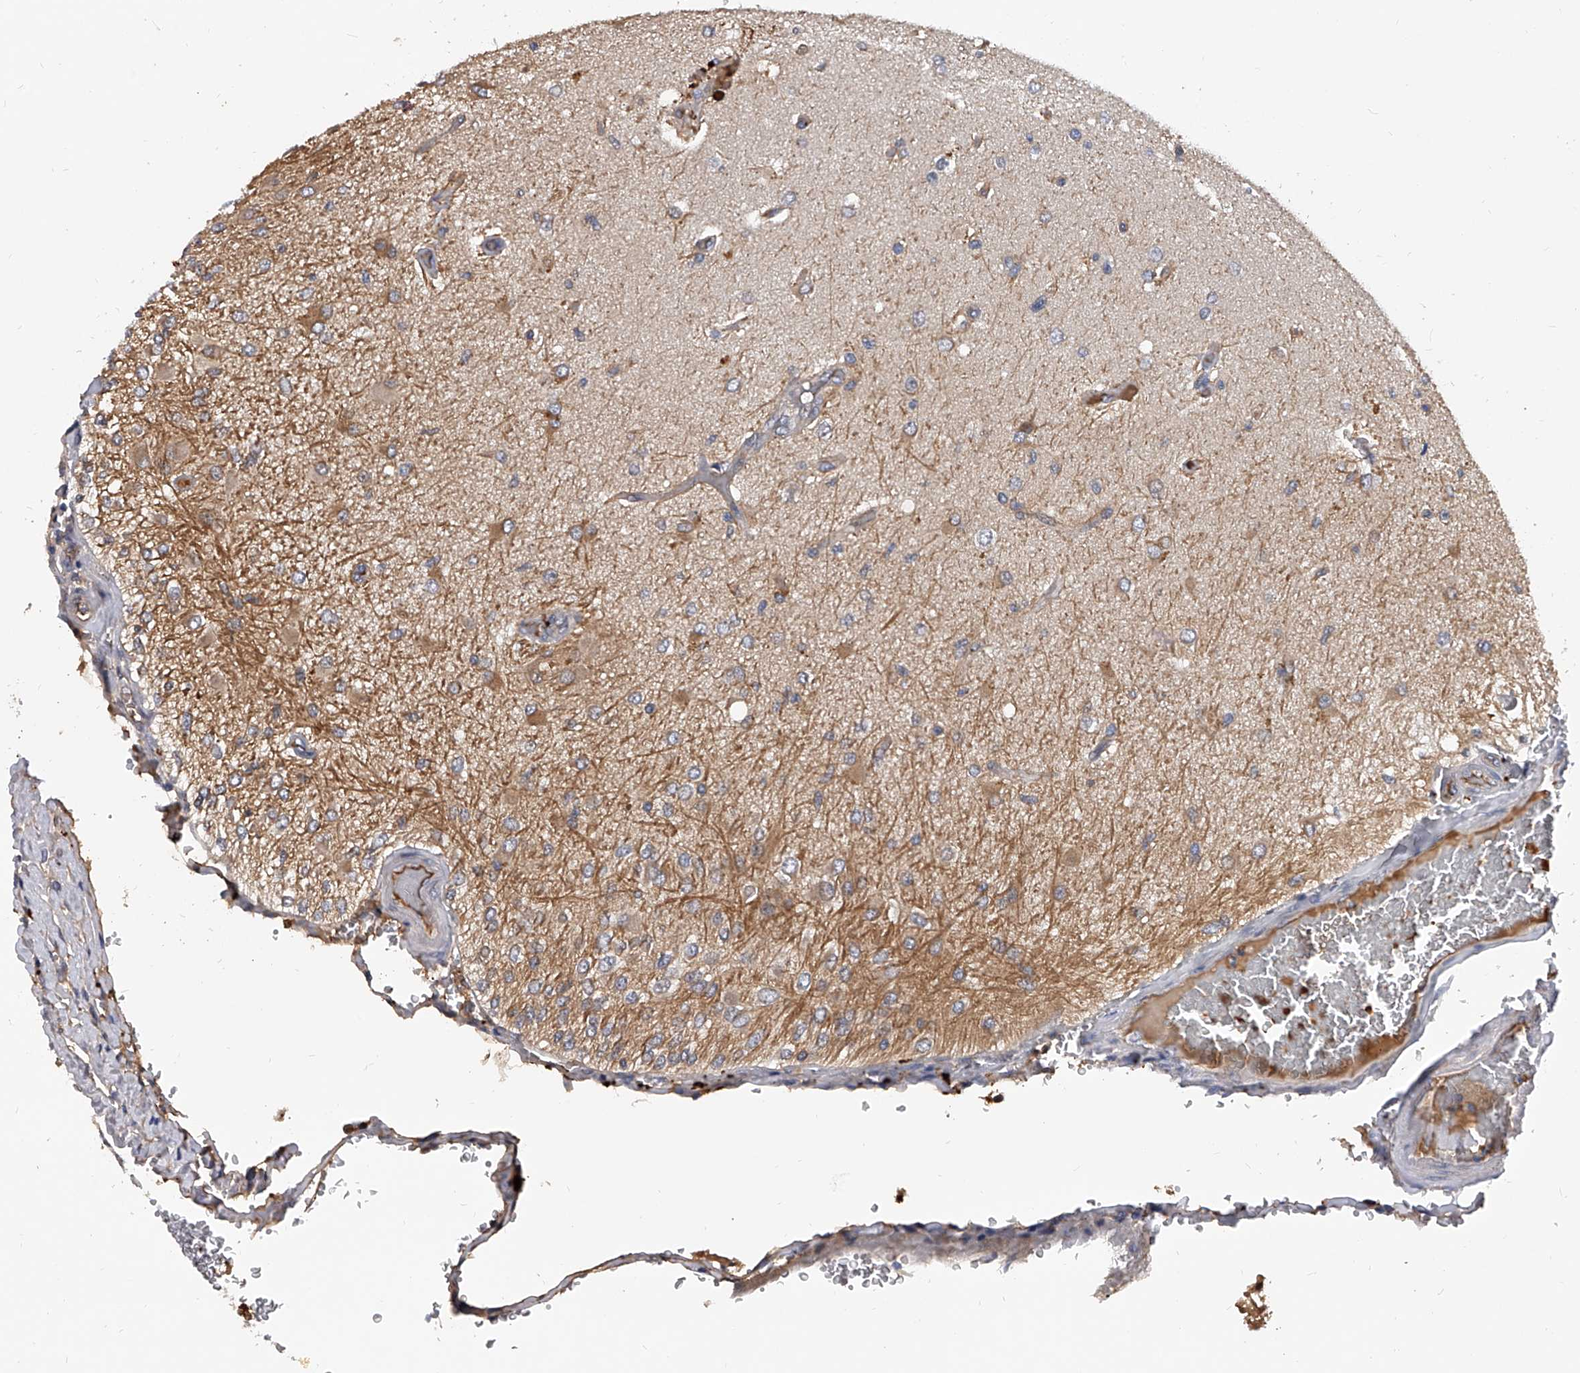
{"staining": {"intensity": "weak", "quantity": "<25%", "location": "cytoplasmic/membranous"}, "tissue": "glioma", "cell_type": "Tumor cells", "image_type": "cancer", "snomed": [{"axis": "morphology", "description": "Normal tissue, NOS"}, {"axis": "morphology", "description": "Glioma, malignant, High grade"}, {"axis": "topography", "description": "Cerebral cortex"}], "caption": "DAB immunohistochemical staining of human malignant high-grade glioma reveals no significant expression in tumor cells. (DAB IHC visualized using brightfield microscopy, high magnification).", "gene": "ZNF25", "patient": {"sex": "male", "age": 77}}